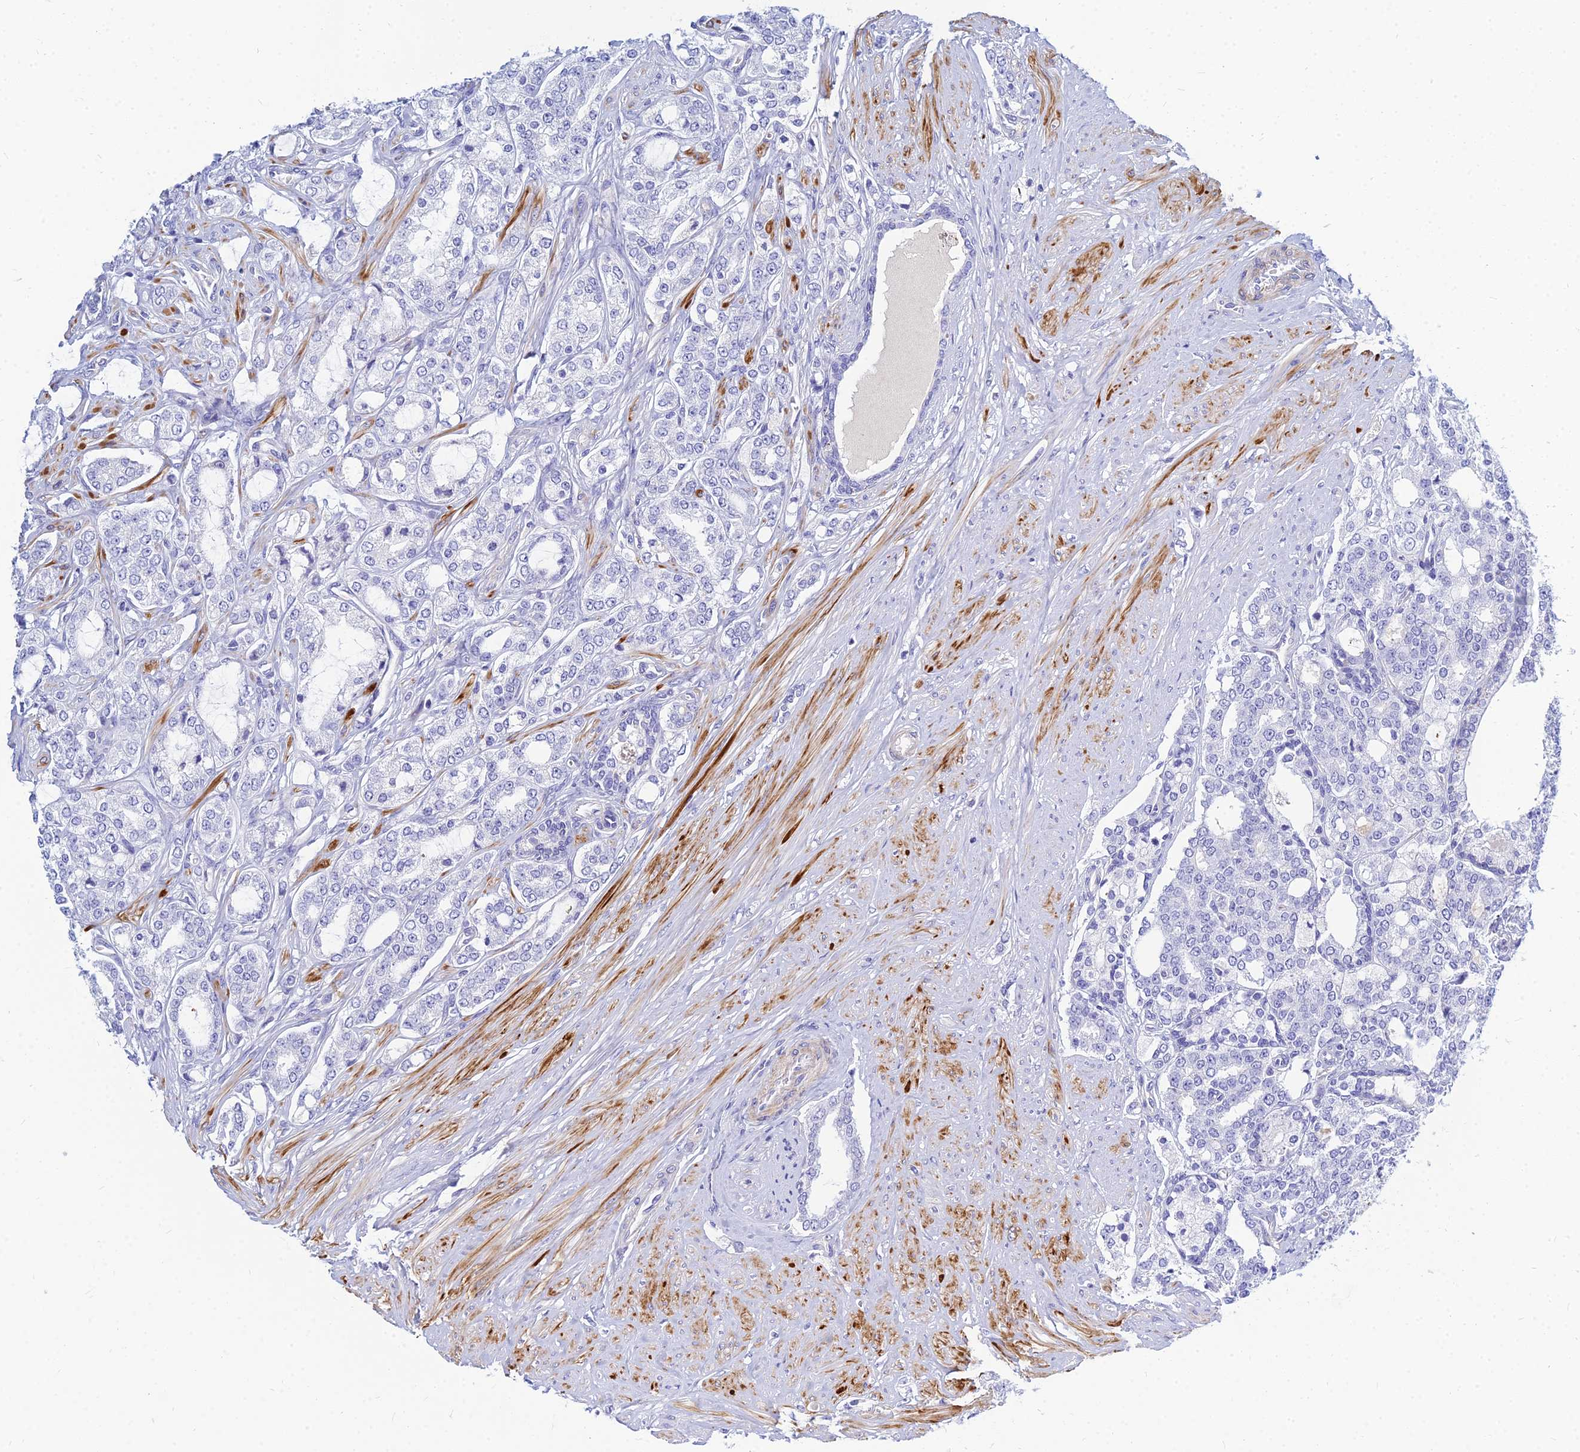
{"staining": {"intensity": "negative", "quantity": "none", "location": "none"}, "tissue": "prostate cancer", "cell_type": "Tumor cells", "image_type": "cancer", "snomed": [{"axis": "morphology", "description": "Adenocarcinoma, High grade"}, {"axis": "topography", "description": "Prostate"}], "caption": "IHC histopathology image of neoplastic tissue: high-grade adenocarcinoma (prostate) stained with DAB exhibits no significant protein positivity in tumor cells.", "gene": "ZNF552", "patient": {"sex": "male", "age": 64}}